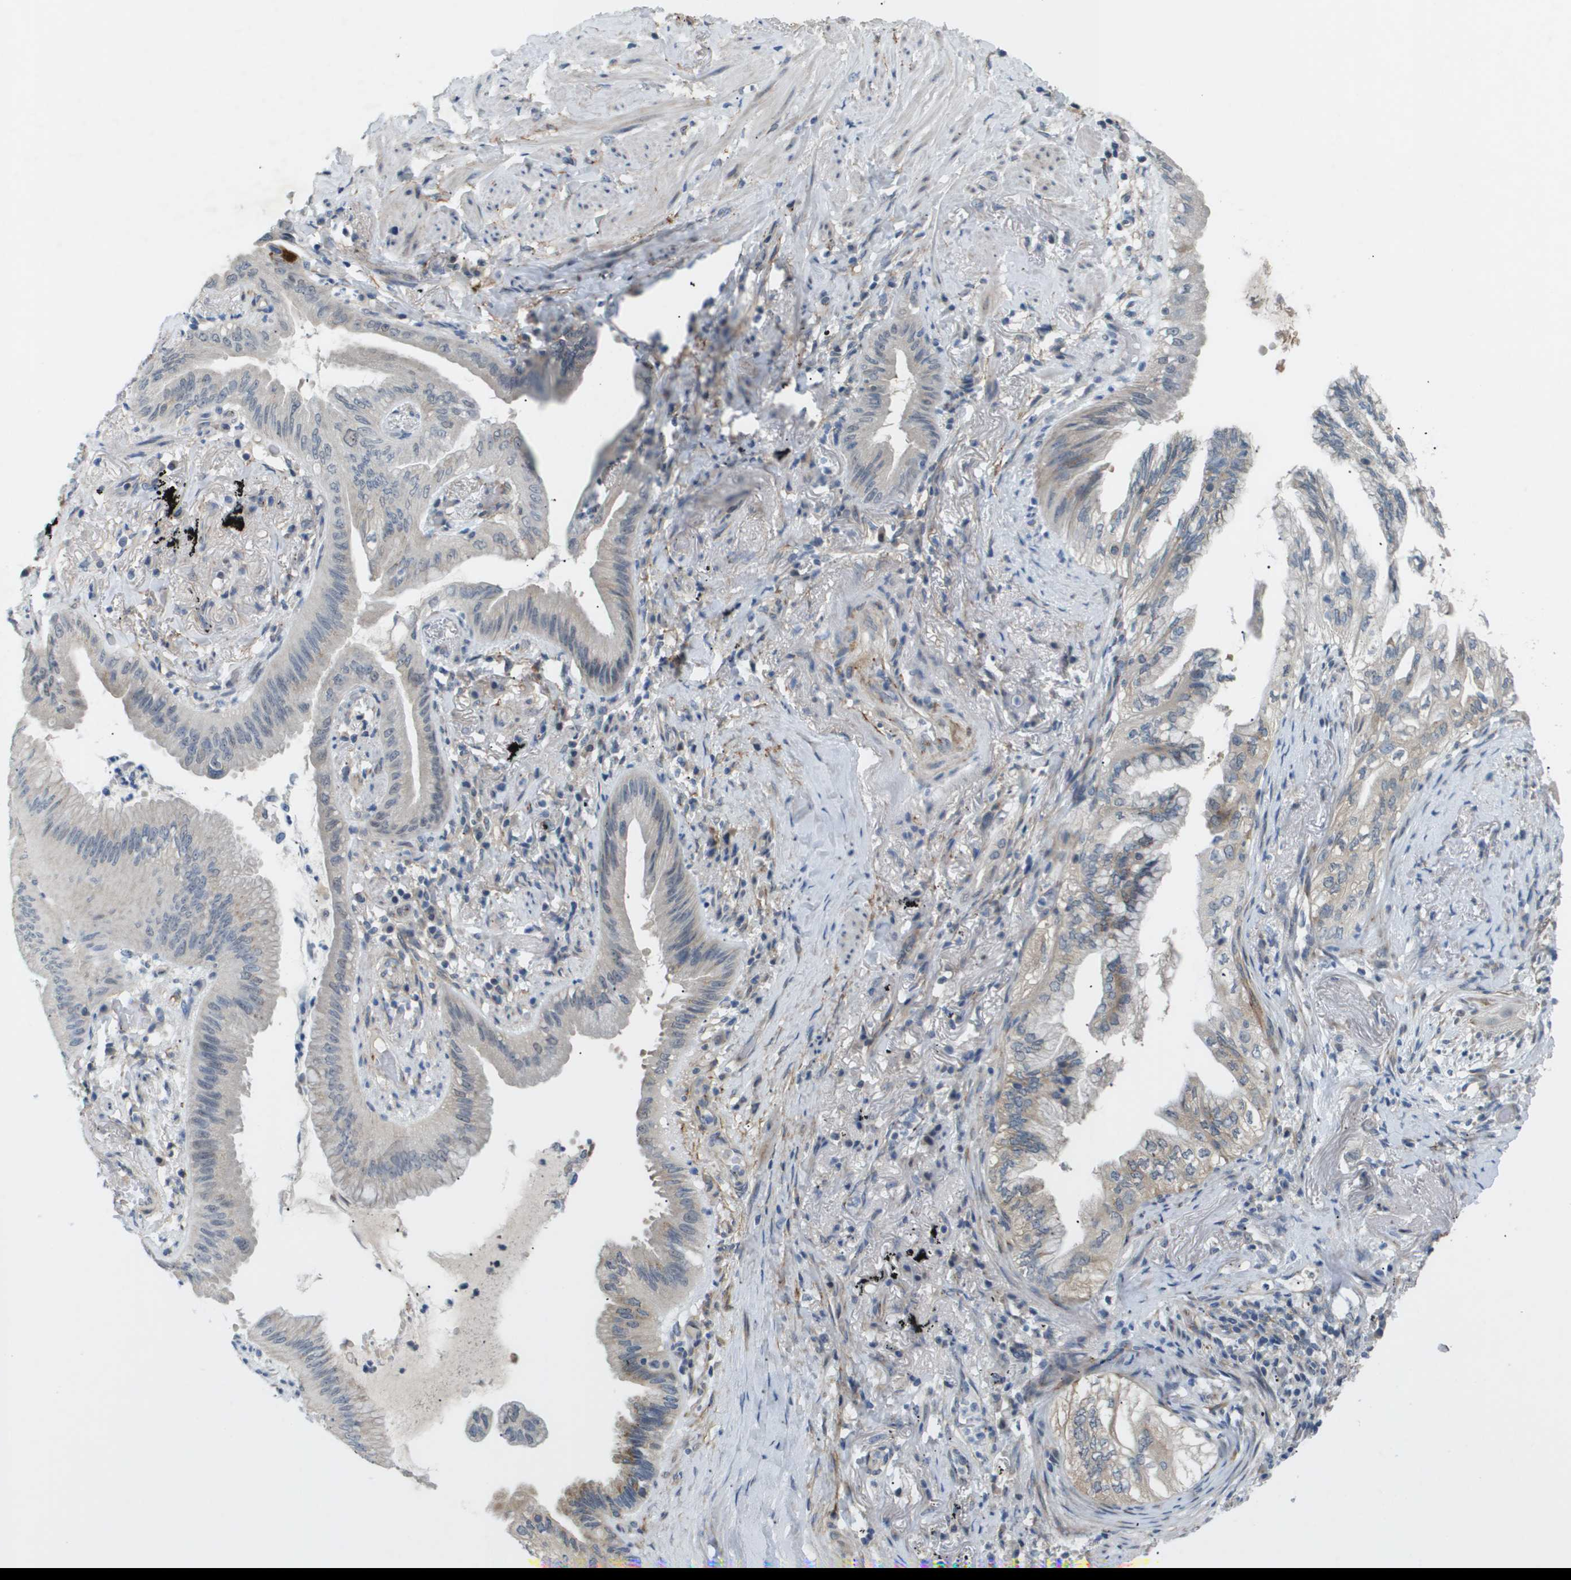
{"staining": {"intensity": "weak", "quantity": "<25%", "location": "cytoplasmic/membranous"}, "tissue": "lung cancer", "cell_type": "Tumor cells", "image_type": "cancer", "snomed": [{"axis": "morphology", "description": "Normal tissue, NOS"}, {"axis": "morphology", "description": "Adenocarcinoma, NOS"}, {"axis": "topography", "description": "Bronchus"}, {"axis": "topography", "description": "Lung"}], "caption": "An immunohistochemistry histopathology image of lung adenocarcinoma is shown. There is no staining in tumor cells of lung adenocarcinoma.", "gene": "OTUD5", "patient": {"sex": "female", "age": 70}}